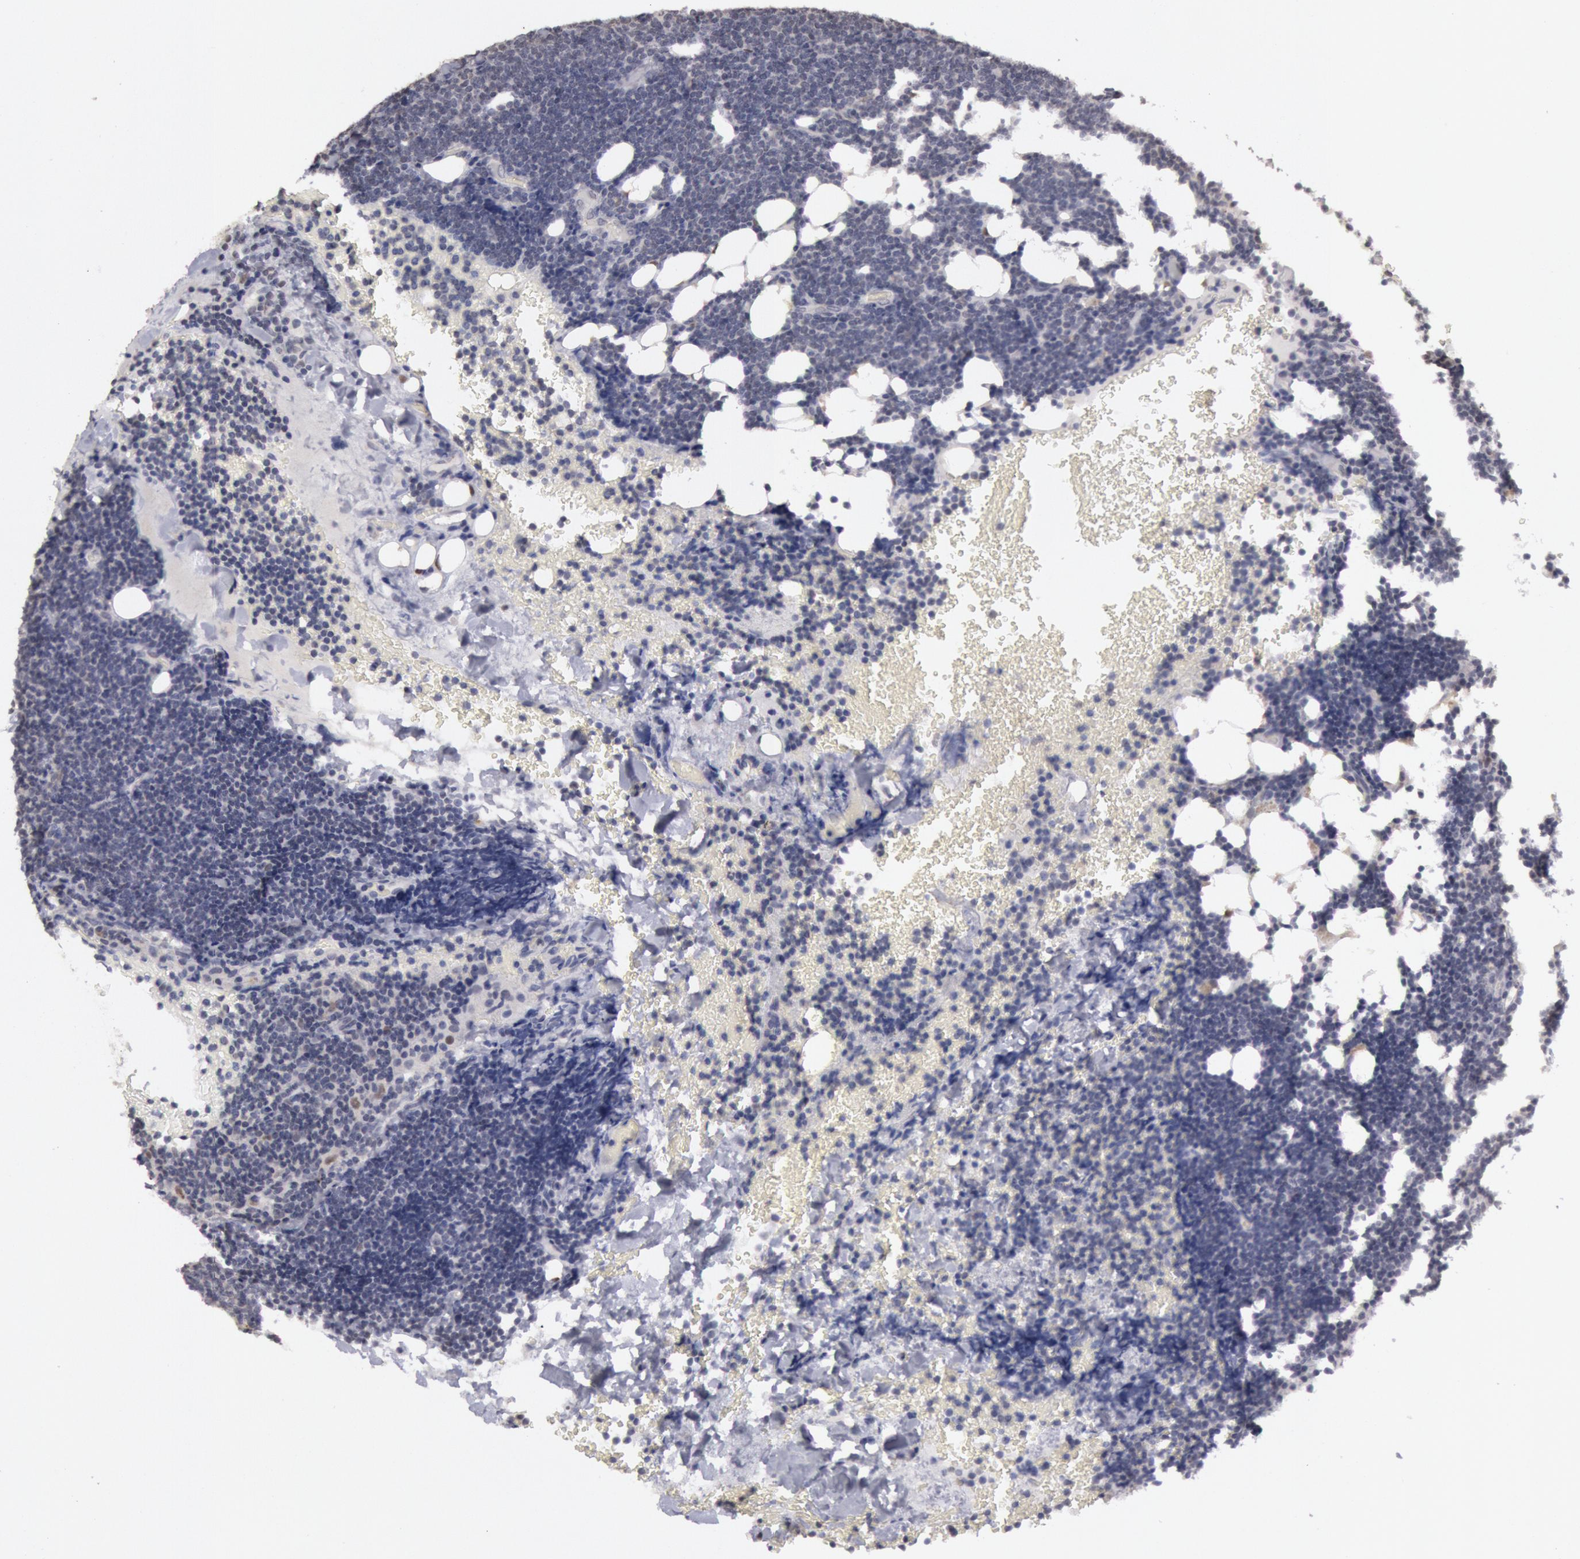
{"staining": {"intensity": "negative", "quantity": "none", "location": "none"}, "tissue": "lymphoma", "cell_type": "Tumor cells", "image_type": "cancer", "snomed": [{"axis": "morphology", "description": "Malignant lymphoma, non-Hodgkin's type, Low grade"}, {"axis": "topography", "description": "Lymph node"}], "caption": "Immunohistochemistry (IHC) of lymphoma displays no expression in tumor cells.", "gene": "RIMBP3C", "patient": {"sex": "female", "age": 51}}